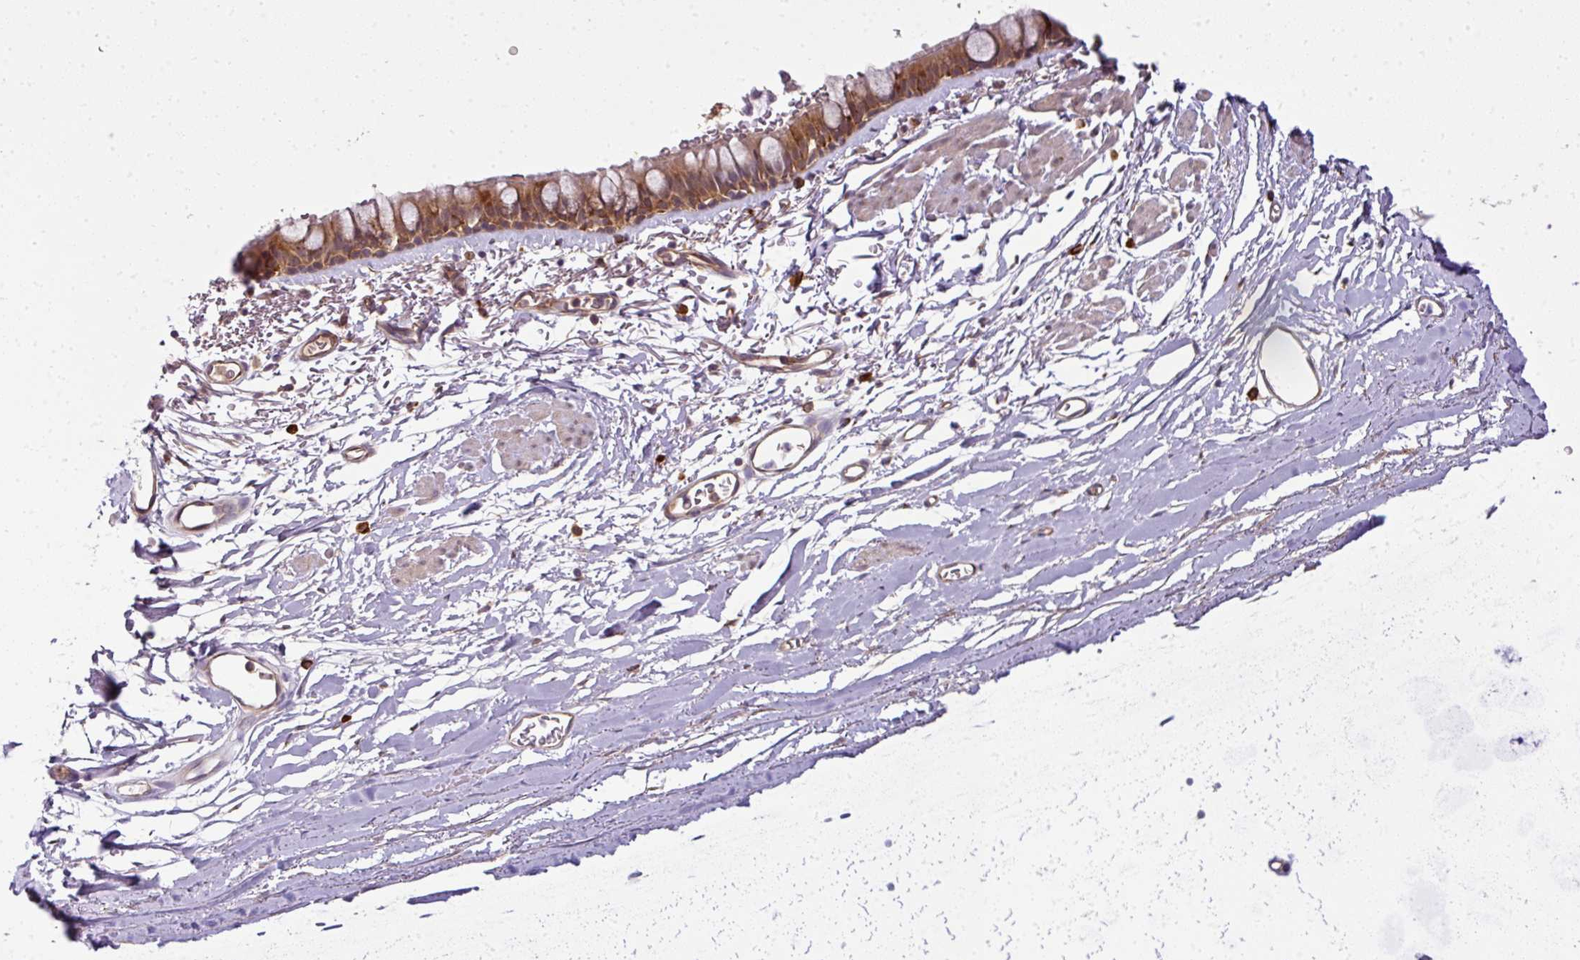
{"staining": {"intensity": "moderate", "quantity": ">75%", "location": "cytoplasmic/membranous"}, "tissue": "bronchus", "cell_type": "Respiratory epithelial cells", "image_type": "normal", "snomed": [{"axis": "morphology", "description": "Normal tissue, NOS"}, {"axis": "topography", "description": "Bronchus"}], "caption": "A medium amount of moderate cytoplasmic/membranous staining is identified in about >75% of respiratory epithelial cells in normal bronchus.", "gene": "RBM14", "patient": {"sex": "male", "age": 67}}